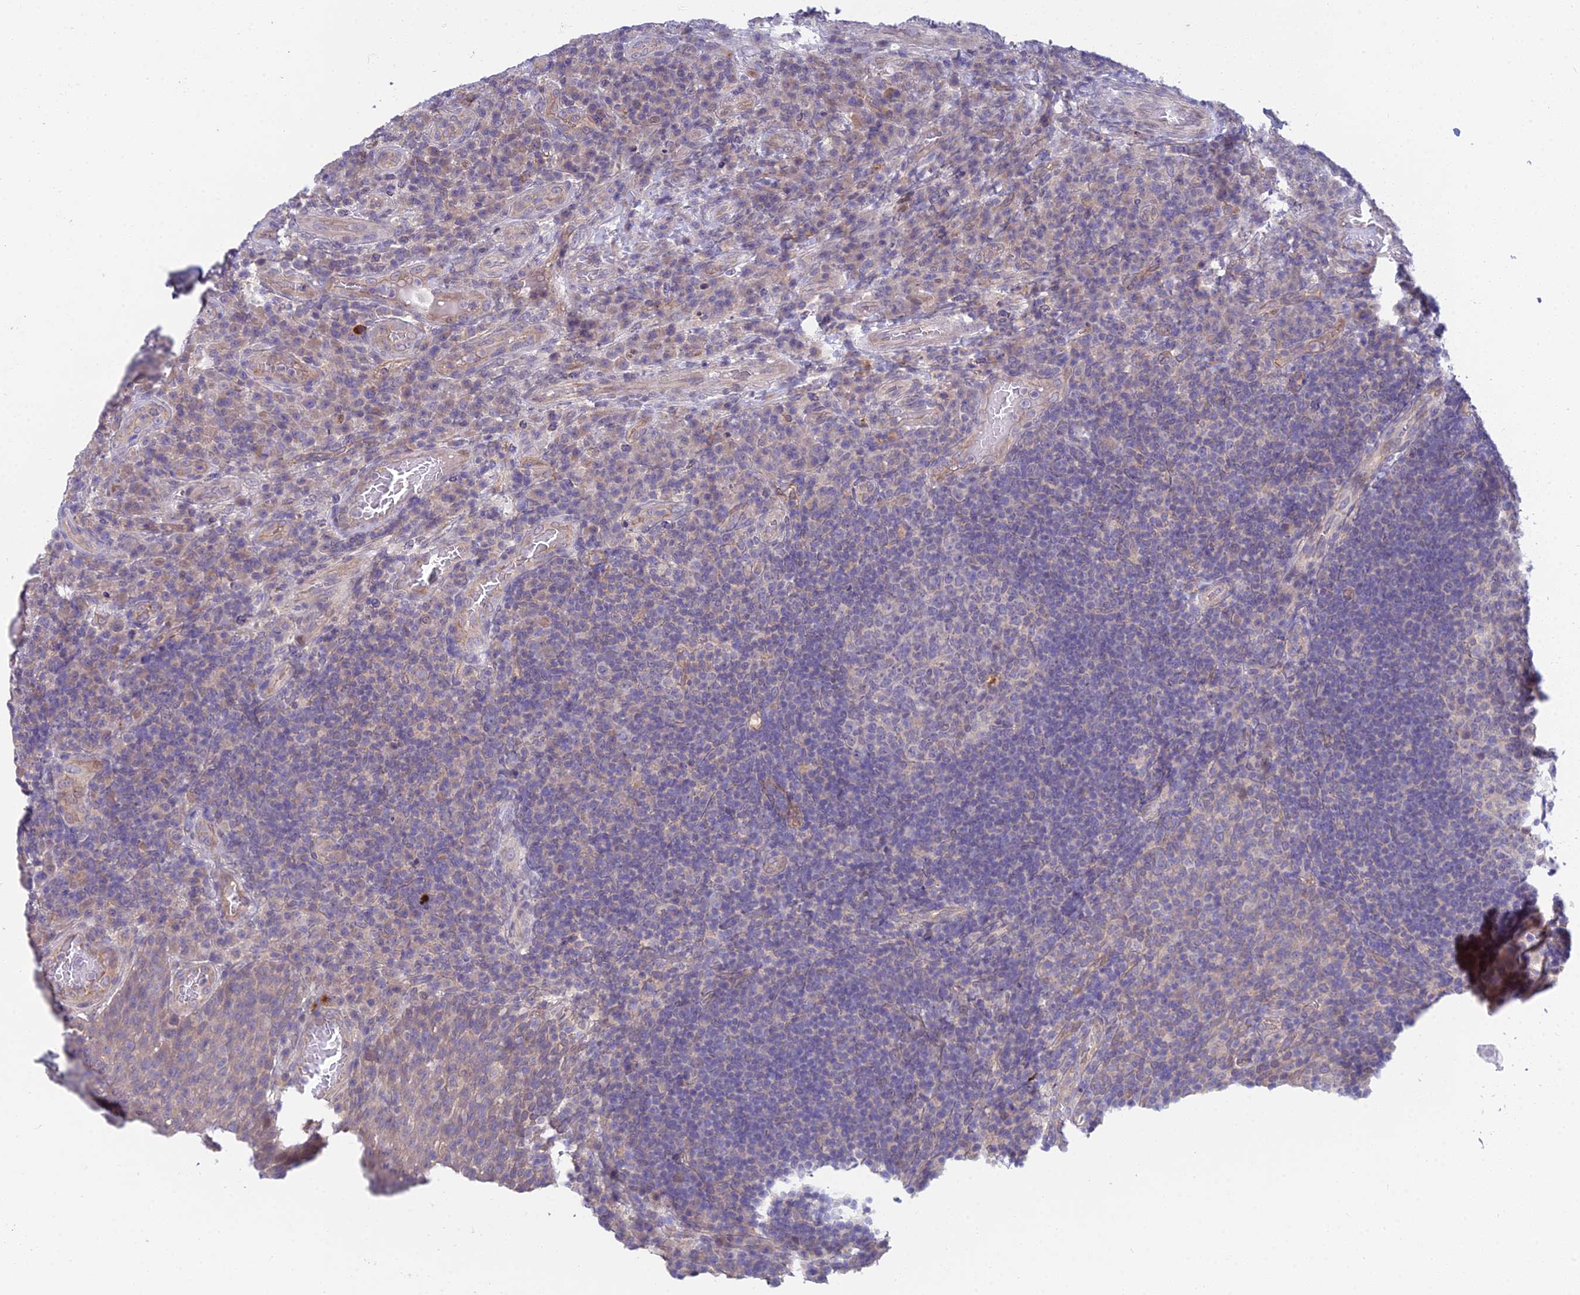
{"staining": {"intensity": "negative", "quantity": "none", "location": "none"}, "tissue": "tonsil", "cell_type": "Germinal center cells", "image_type": "normal", "snomed": [{"axis": "morphology", "description": "Normal tissue, NOS"}, {"axis": "topography", "description": "Tonsil"}], "caption": "Immunohistochemical staining of benign human tonsil demonstrates no significant staining in germinal center cells. (DAB (3,3'-diaminobenzidine) immunohistochemistry, high magnification).", "gene": "METTL26", "patient": {"sex": "male", "age": 17}}